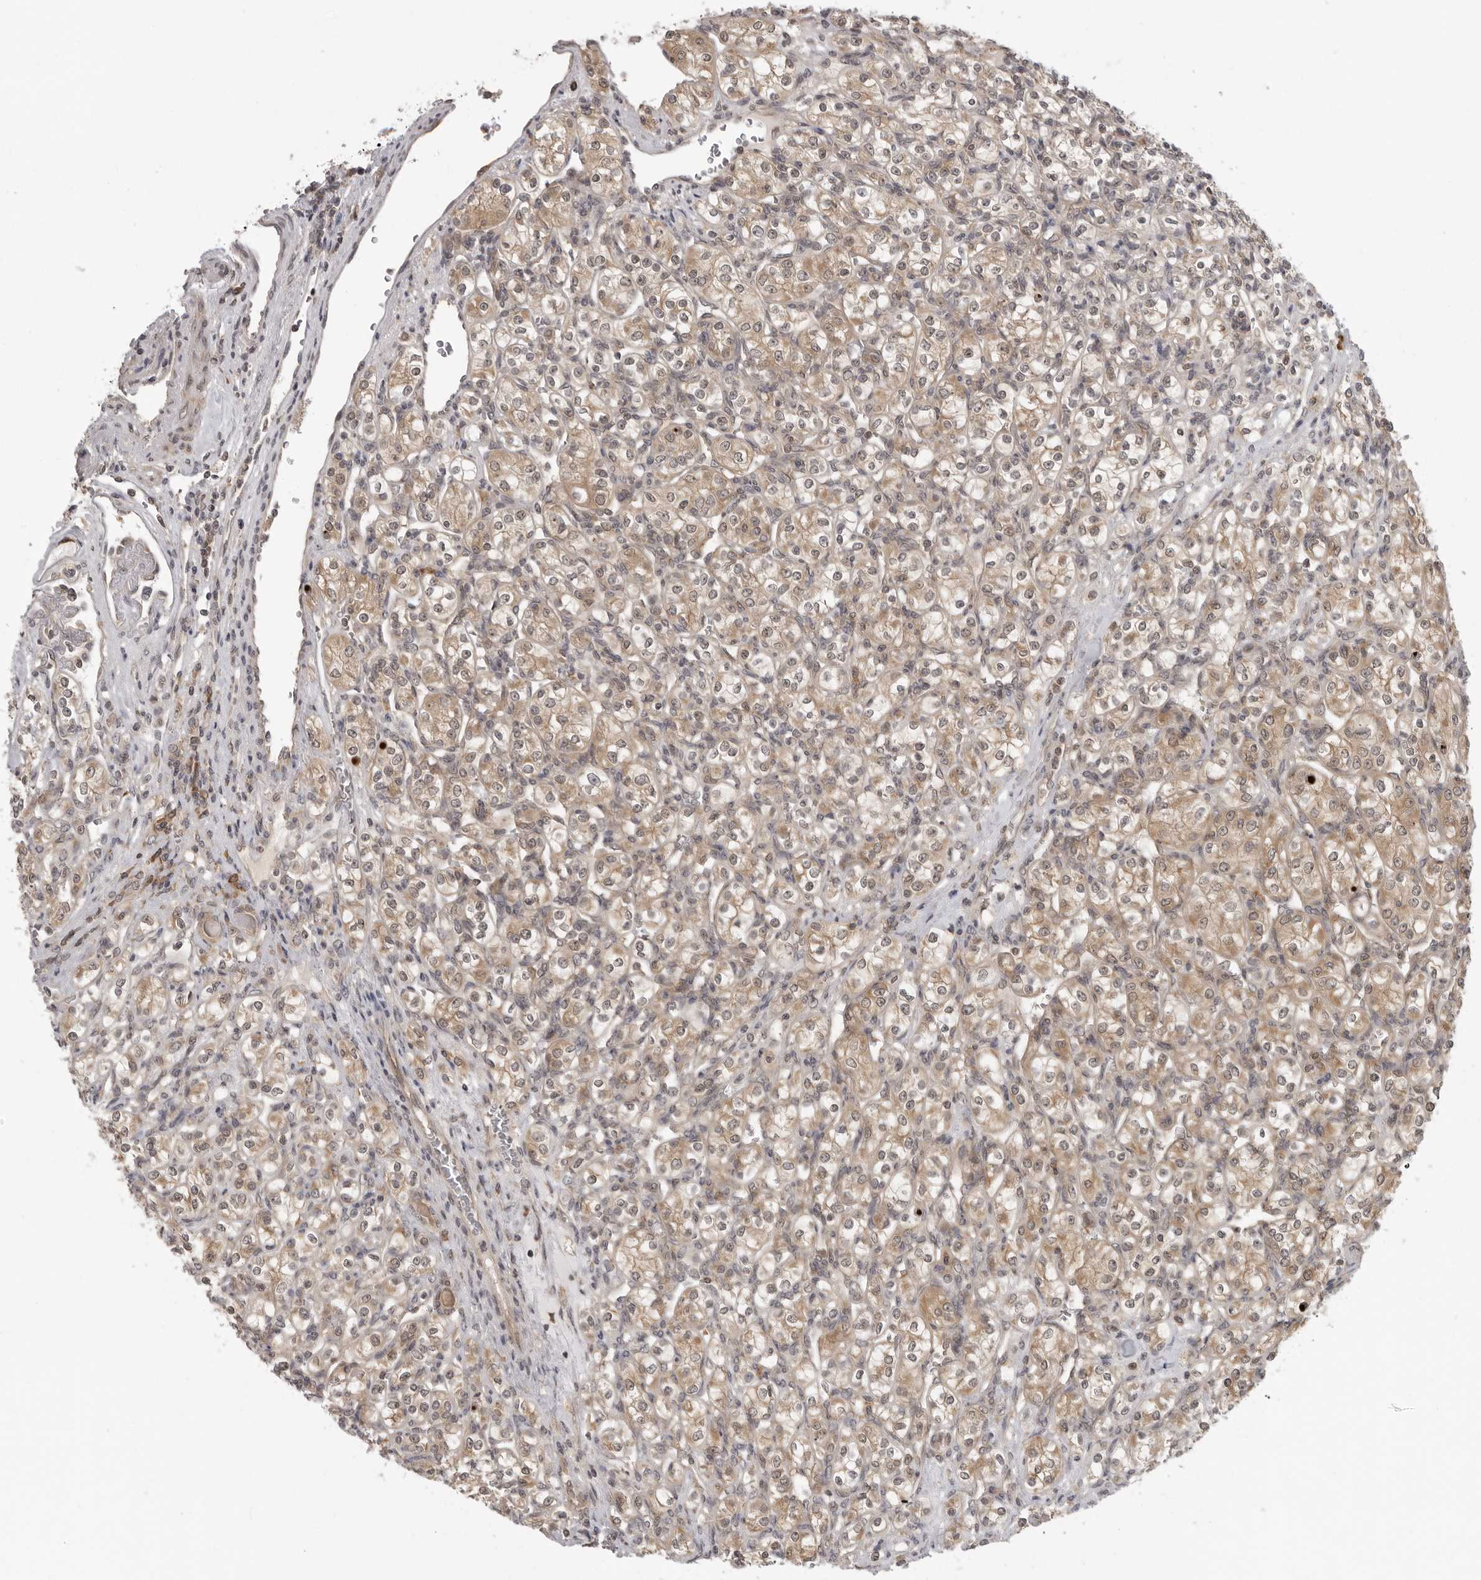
{"staining": {"intensity": "moderate", "quantity": ">75%", "location": "cytoplasmic/membranous"}, "tissue": "renal cancer", "cell_type": "Tumor cells", "image_type": "cancer", "snomed": [{"axis": "morphology", "description": "Adenocarcinoma, NOS"}, {"axis": "topography", "description": "Kidney"}], "caption": "DAB (3,3'-diaminobenzidine) immunohistochemical staining of renal adenocarcinoma shows moderate cytoplasmic/membranous protein expression in about >75% of tumor cells. (Brightfield microscopy of DAB IHC at high magnification).", "gene": "PRRC2A", "patient": {"sex": "male", "age": 77}}